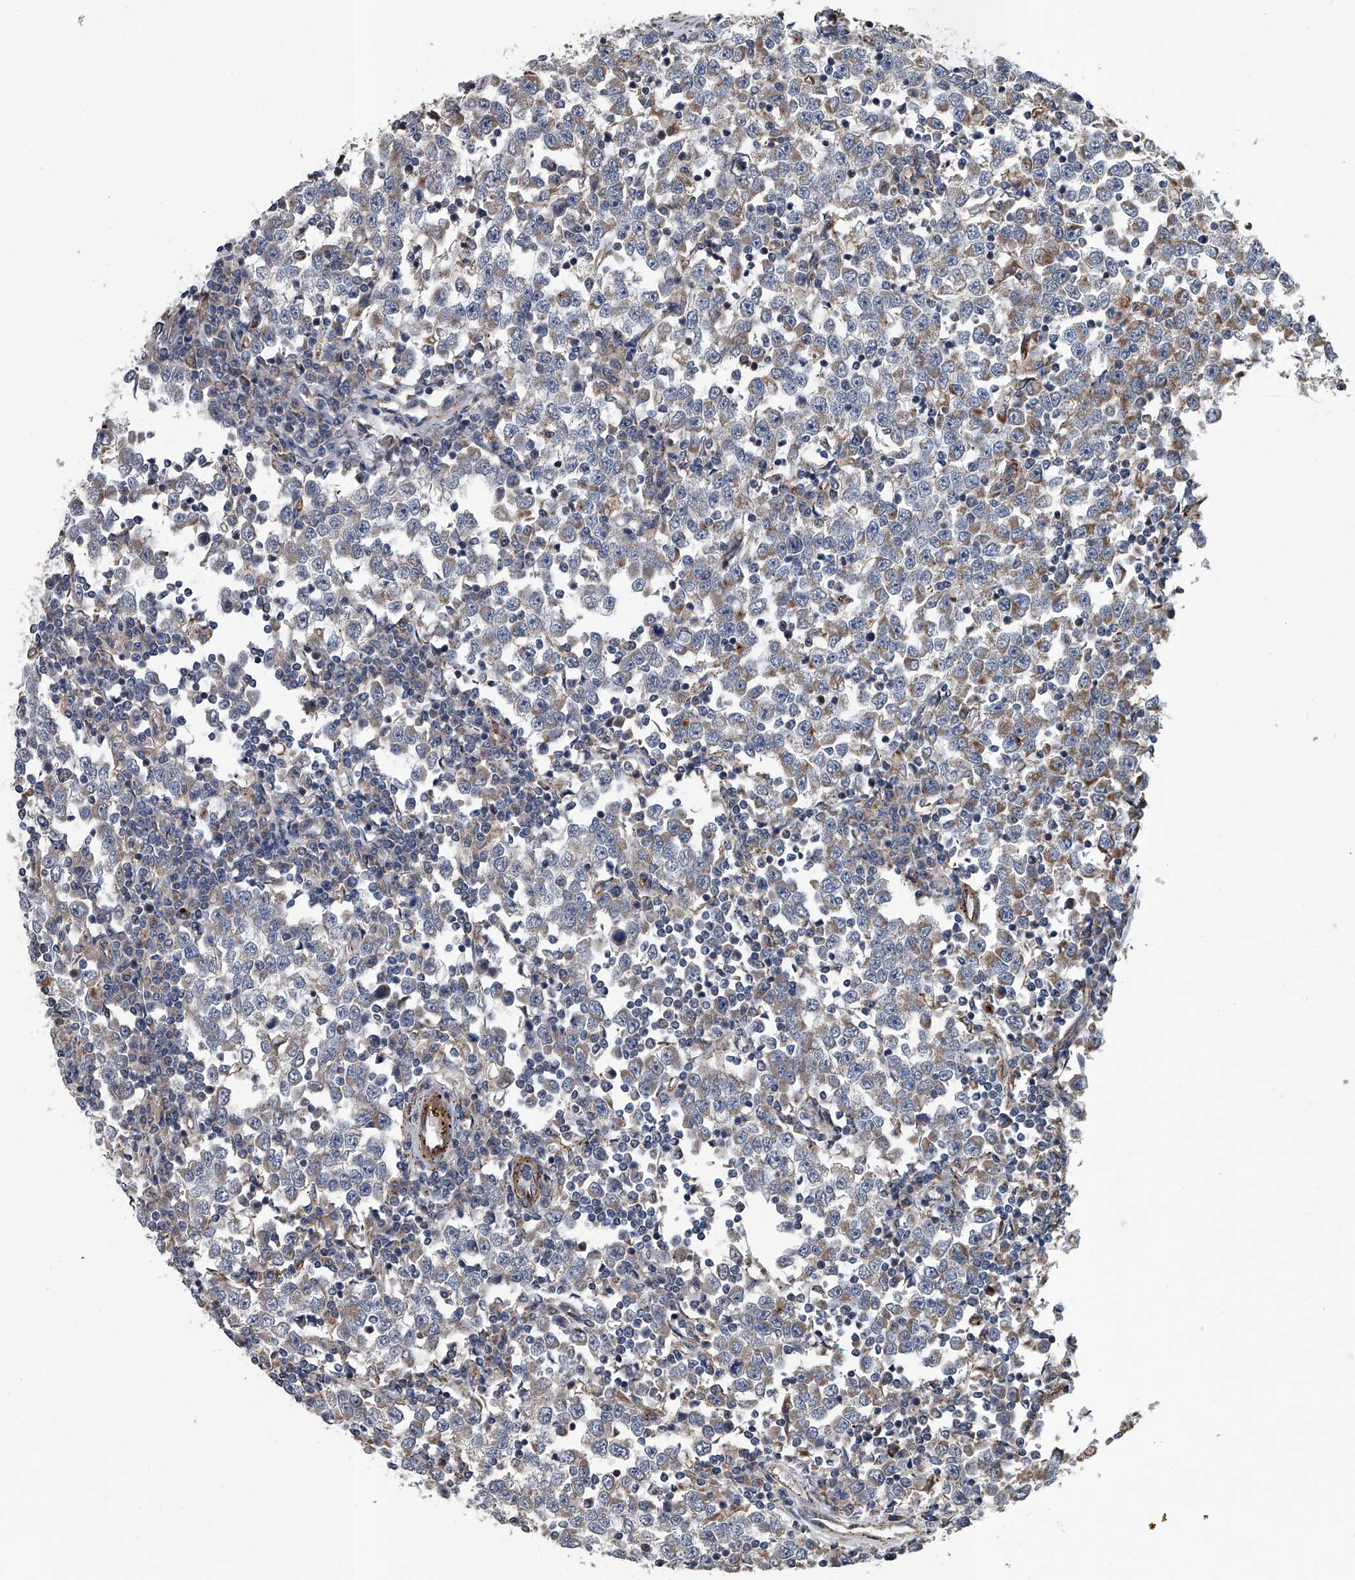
{"staining": {"intensity": "weak", "quantity": "<25%", "location": "cytoplasmic/membranous"}, "tissue": "testis cancer", "cell_type": "Tumor cells", "image_type": "cancer", "snomed": [{"axis": "morphology", "description": "Seminoma, NOS"}, {"axis": "topography", "description": "Testis"}], "caption": "An IHC image of testis cancer is shown. There is no staining in tumor cells of testis cancer.", "gene": "LDLRAD2", "patient": {"sex": "male", "age": 65}}